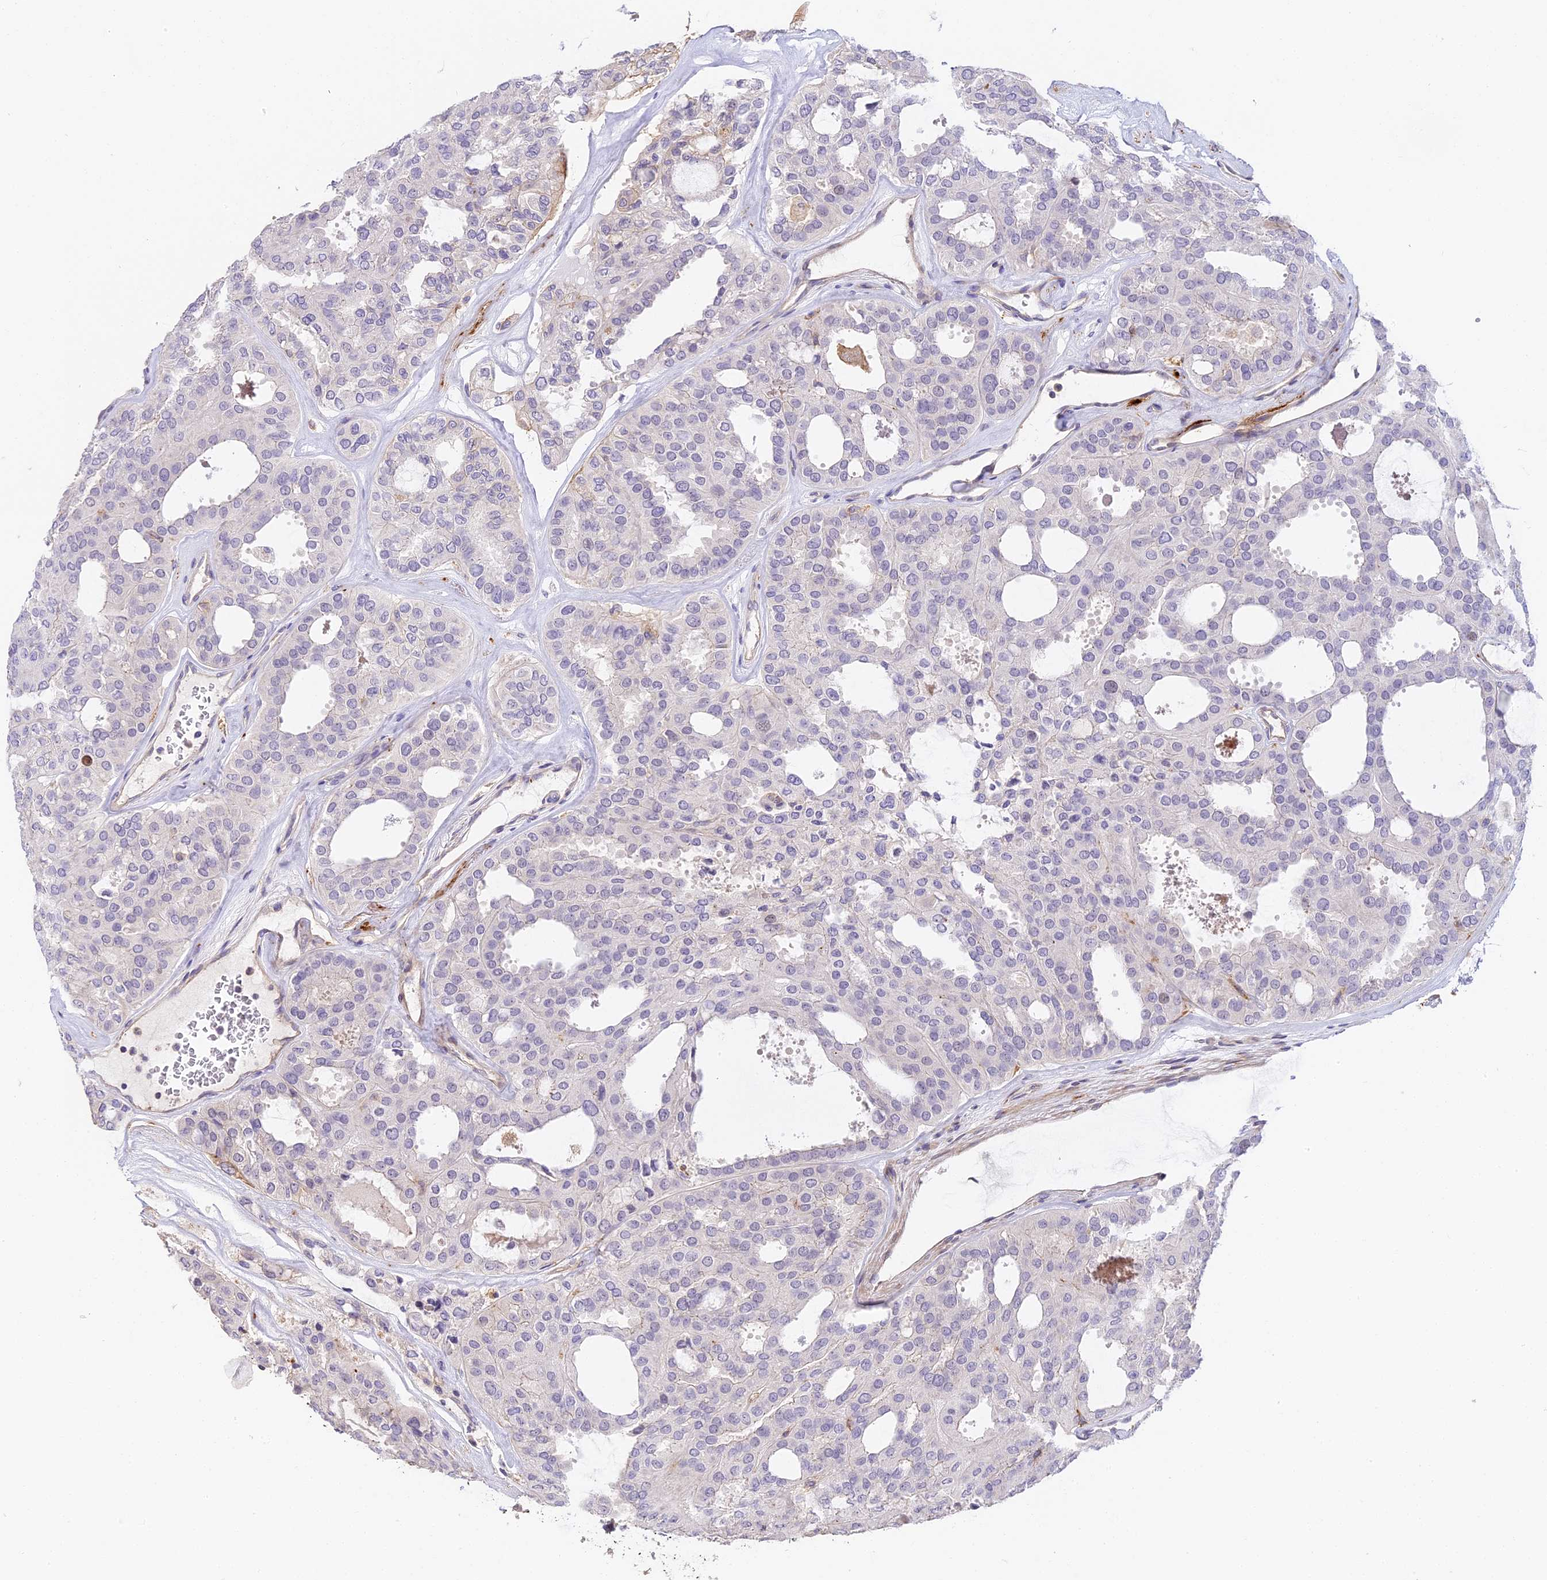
{"staining": {"intensity": "negative", "quantity": "none", "location": "none"}, "tissue": "thyroid cancer", "cell_type": "Tumor cells", "image_type": "cancer", "snomed": [{"axis": "morphology", "description": "Follicular adenoma carcinoma, NOS"}, {"axis": "topography", "description": "Thyroid gland"}], "caption": "Histopathology image shows no protein positivity in tumor cells of thyroid cancer (follicular adenoma carcinoma) tissue.", "gene": "NOD2", "patient": {"sex": "male", "age": 75}}